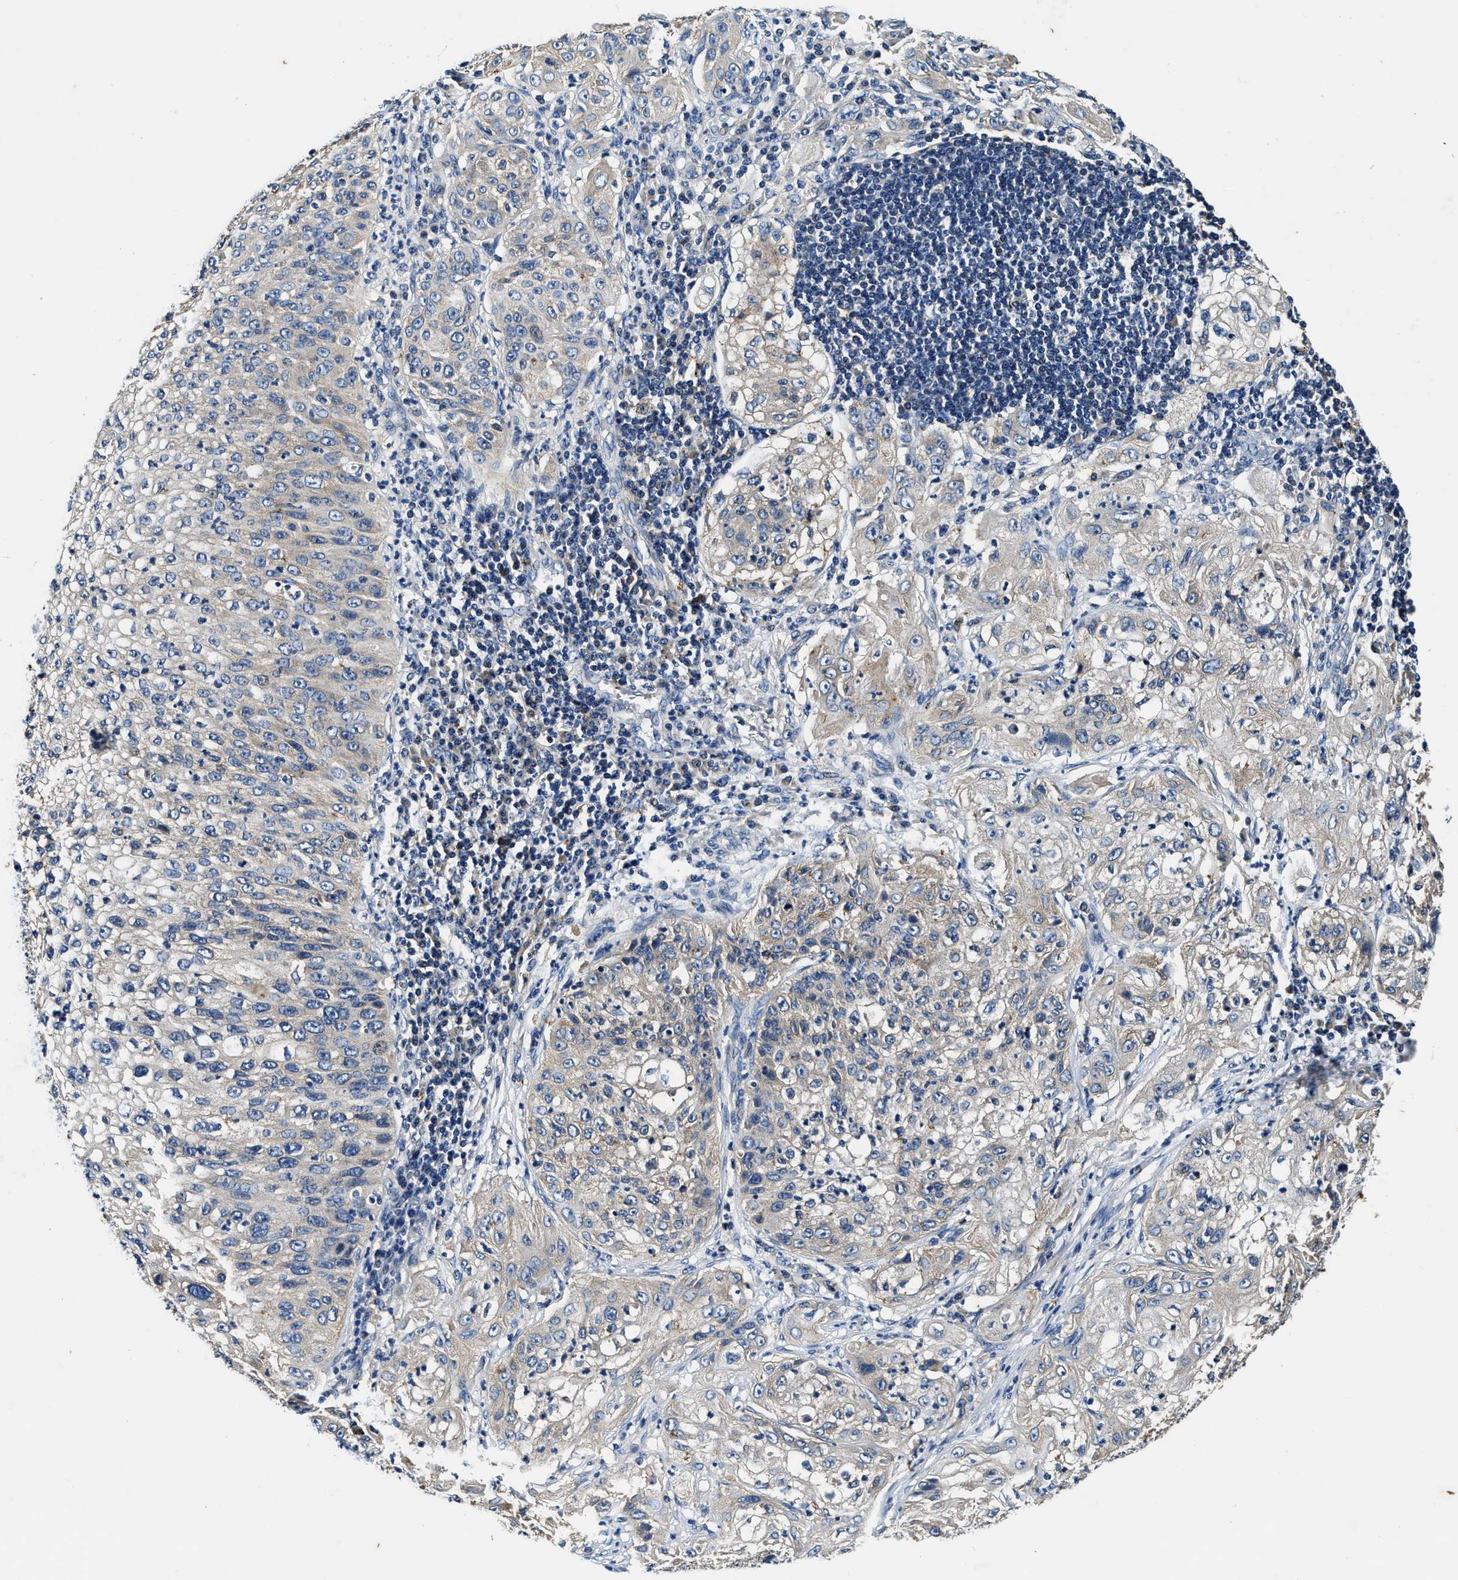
{"staining": {"intensity": "negative", "quantity": "none", "location": "none"}, "tissue": "lung cancer", "cell_type": "Tumor cells", "image_type": "cancer", "snomed": [{"axis": "morphology", "description": "Inflammation, NOS"}, {"axis": "morphology", "description": "Squamous cell carcinoma, NOS"}, {"axis": "topography", "description": "Lymph node"}, {"axis": "topography", "description": "Soft tissue"}, {"axis": "topography", "description": "Lung"}], "caption": "The histopathology image displays no significant expression in tumor cells of squamous cell carcinoma (lung). (Brightfield microscopy of DAB (3,3'-diaminobenzidine) IHC at high magnification).", "gene": "PI4KB", "patient": {"sex": "male", "age": 66}}